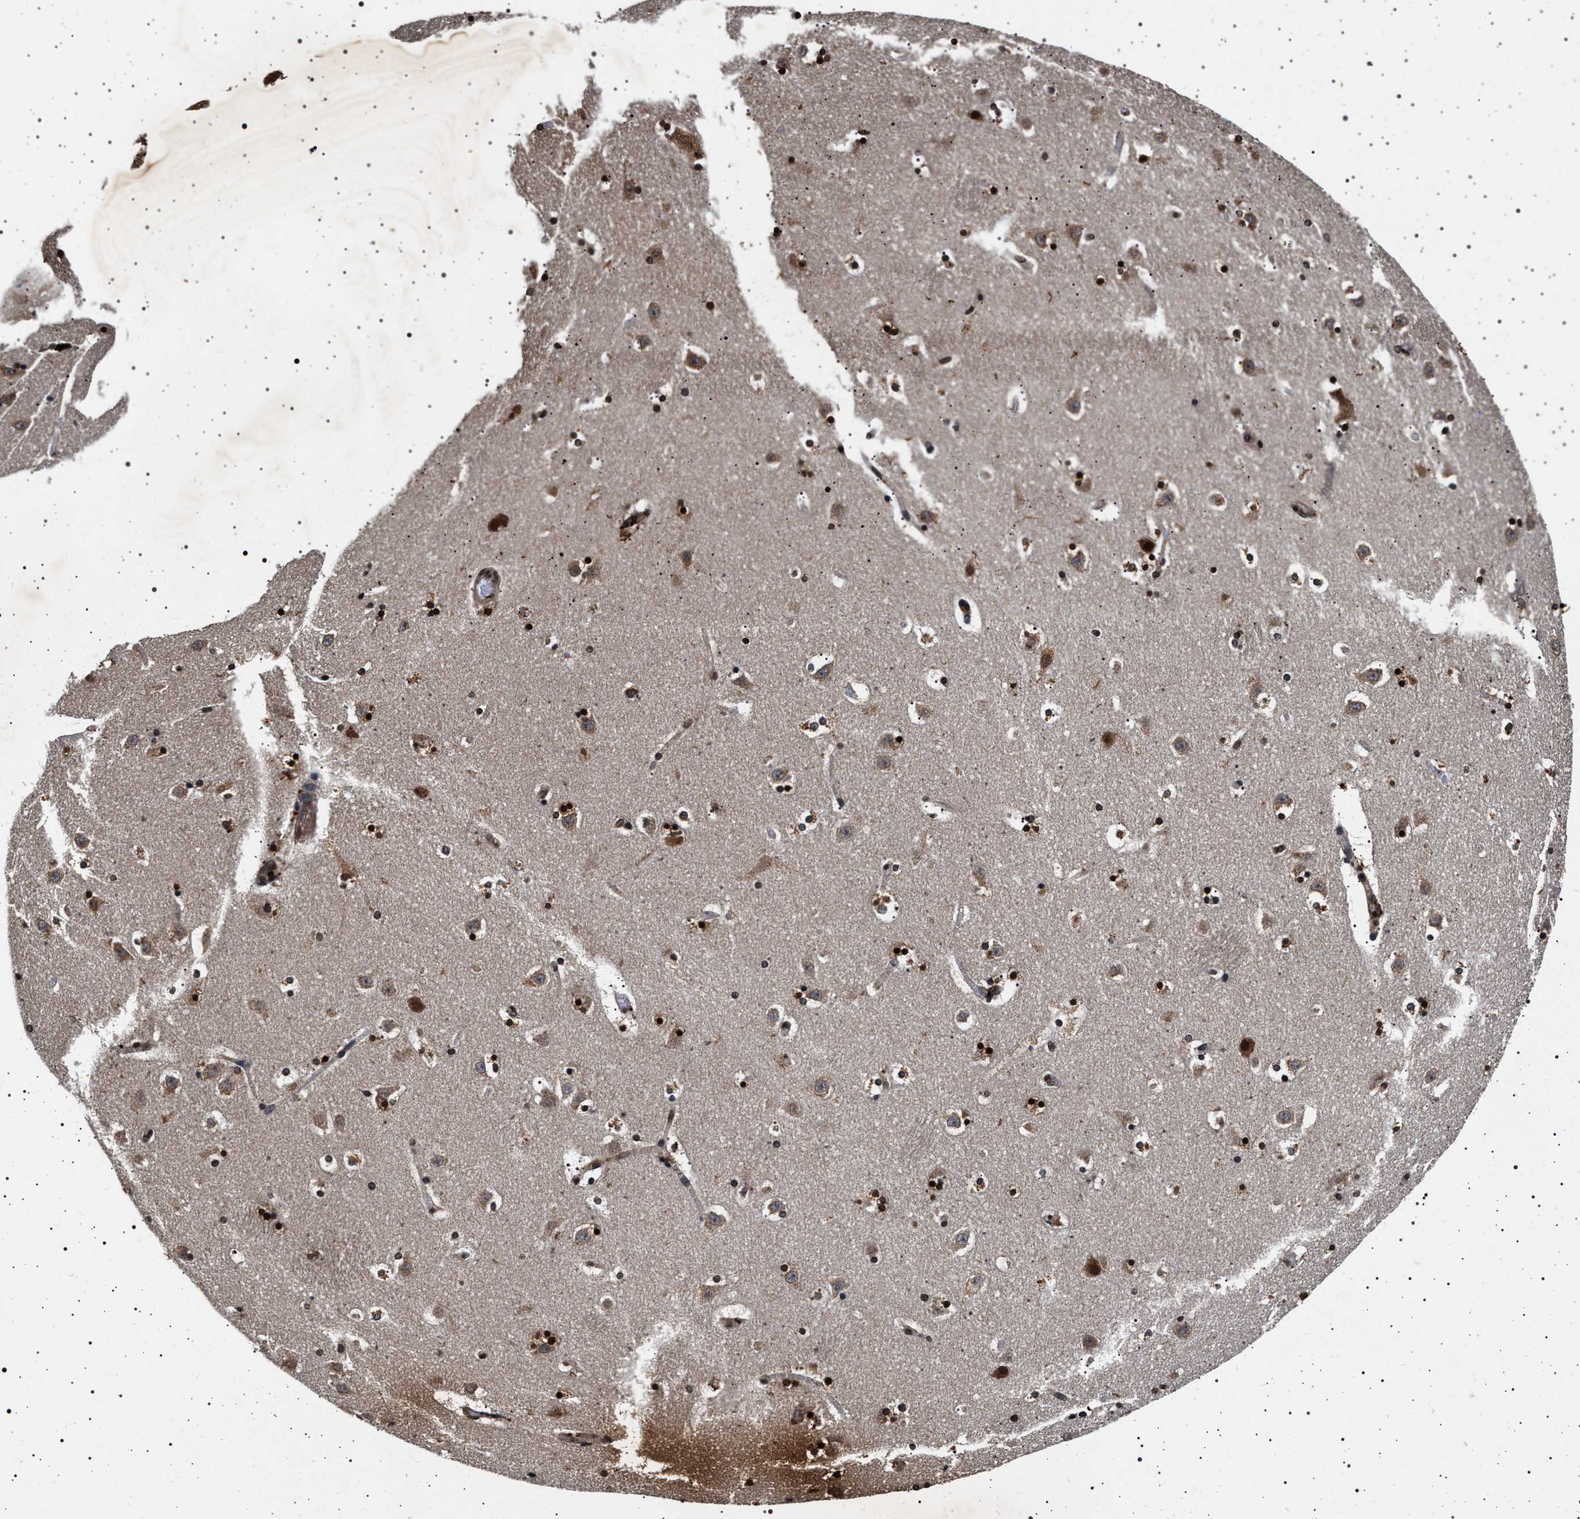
{"staining": {"intensity": "strong", "quantity": ">75%", "location": "nuclear"}, "tissue": "caudate", "cell_type": "Glial cells", "image_type": "normal", "snomed": [{"axis": "morphology", "description": "Normal tissue, NOS"}, {"axis": "topography", "description": "Lateral ventricle wall"}], "caption": "Unremarkable caudate demonstrates strong nuclear expression in about >75% of glial cells, visualized by immunohistochemistry.", "gene": "CDKN1B", "patient": {"sex": "male", "age": 45}}